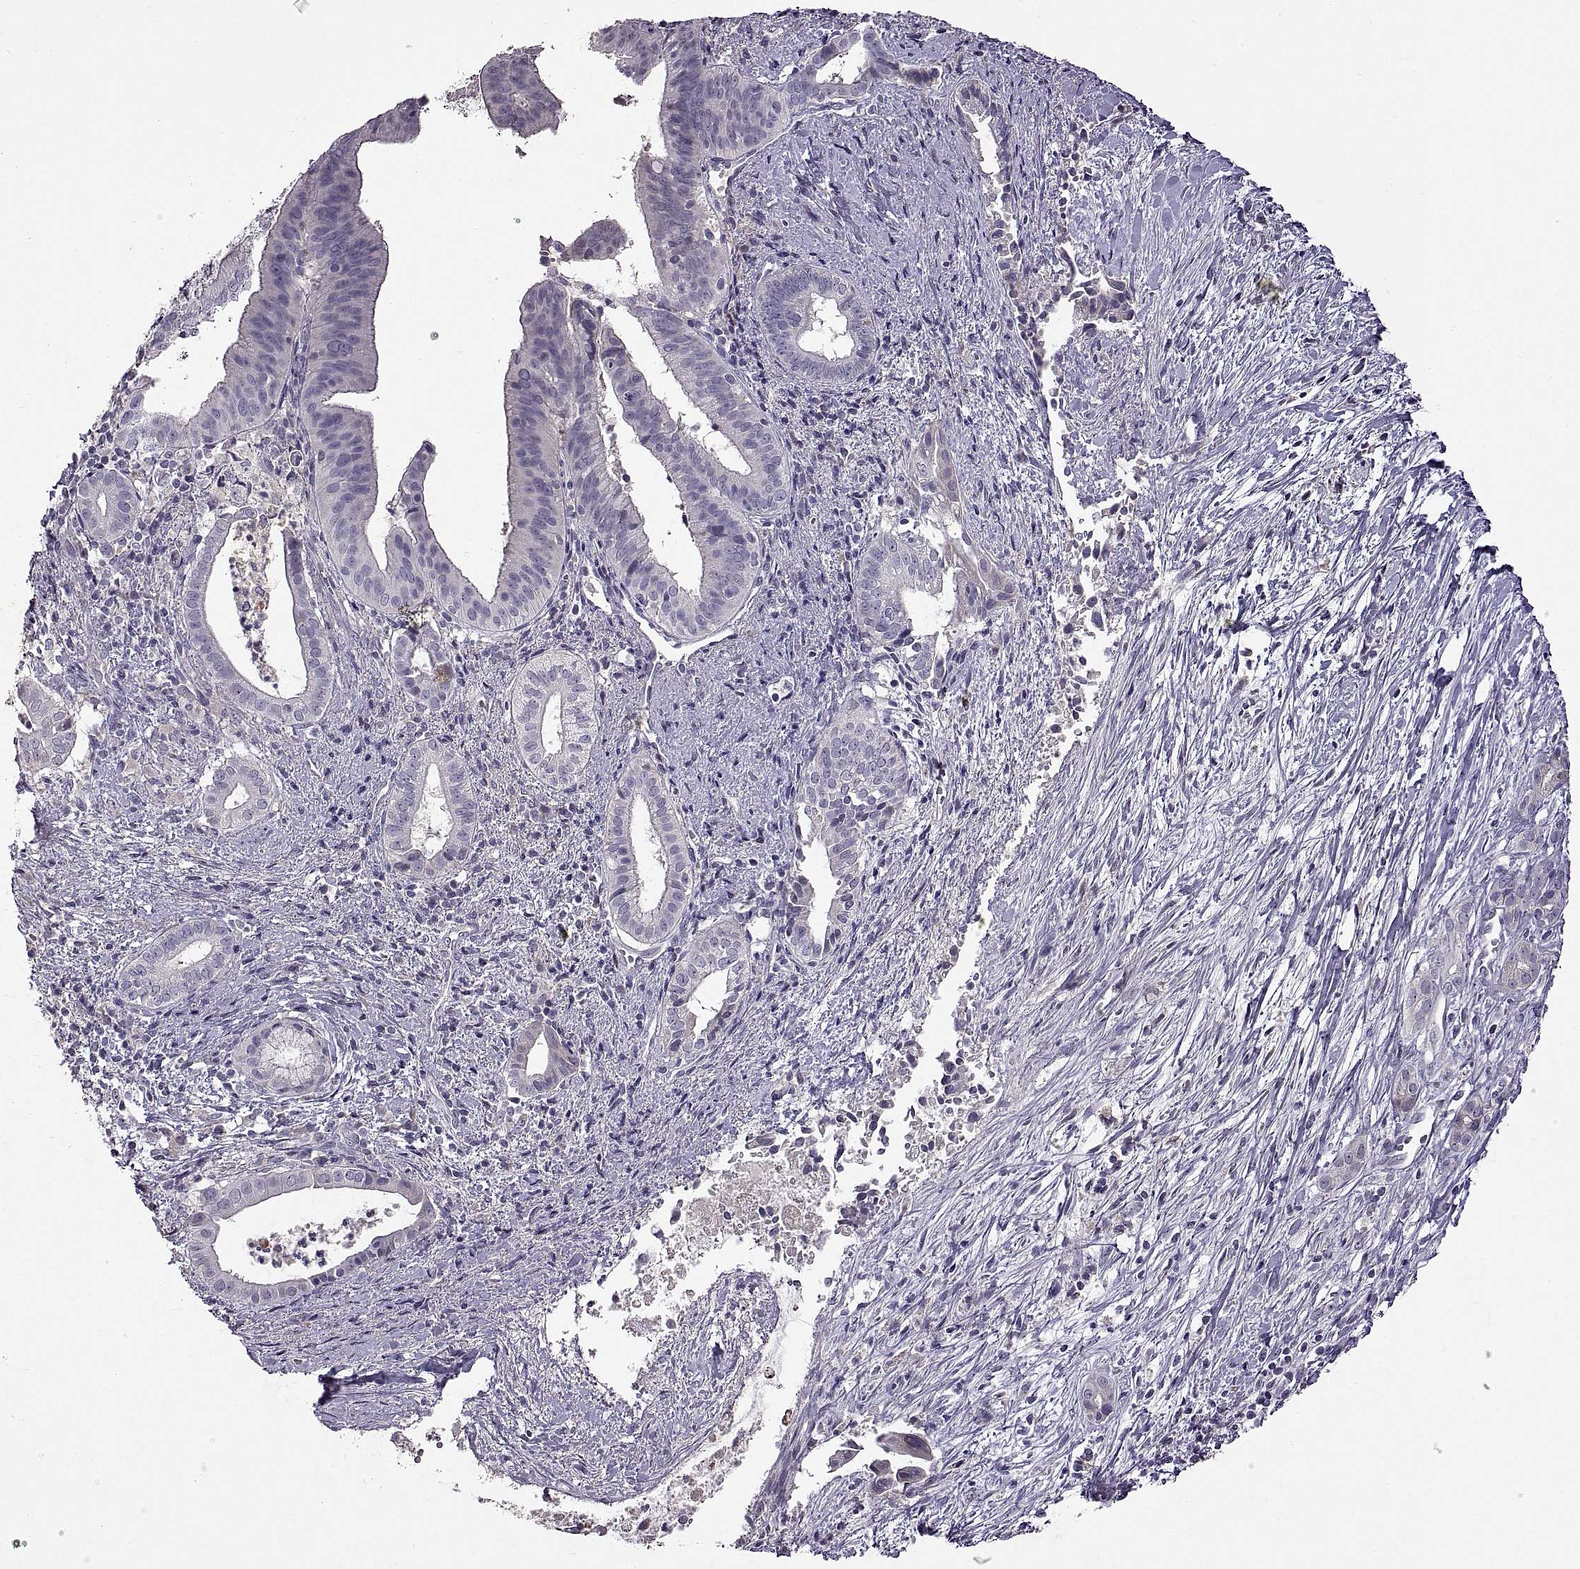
{"staining": {"intensity": "negative", "quantity": "none", "location": "none"}, "tissue": "pancreatic cancer", "cell_type": "Tumor cells", "image_type": "cancer", "snomed": [{"axis": "morphology", "description": "Adenocarcinoma, NOS"}, {"axis": "topography", "description": "Pancreas"}], "caption": "This micrograph is of pancreatic cancer (adenocarcinoma) stained with immunohistochemistry to label a protein in brown with the nuclei are counter-stained blue. There is no staining in tumor cells. (Stains: DAB IHC with hematoxylin counter stain, Microscopy: brightfield microscopy at high magnification).", "gene": "DEFB136", "patient": {"sex": "male", "age": 61}}